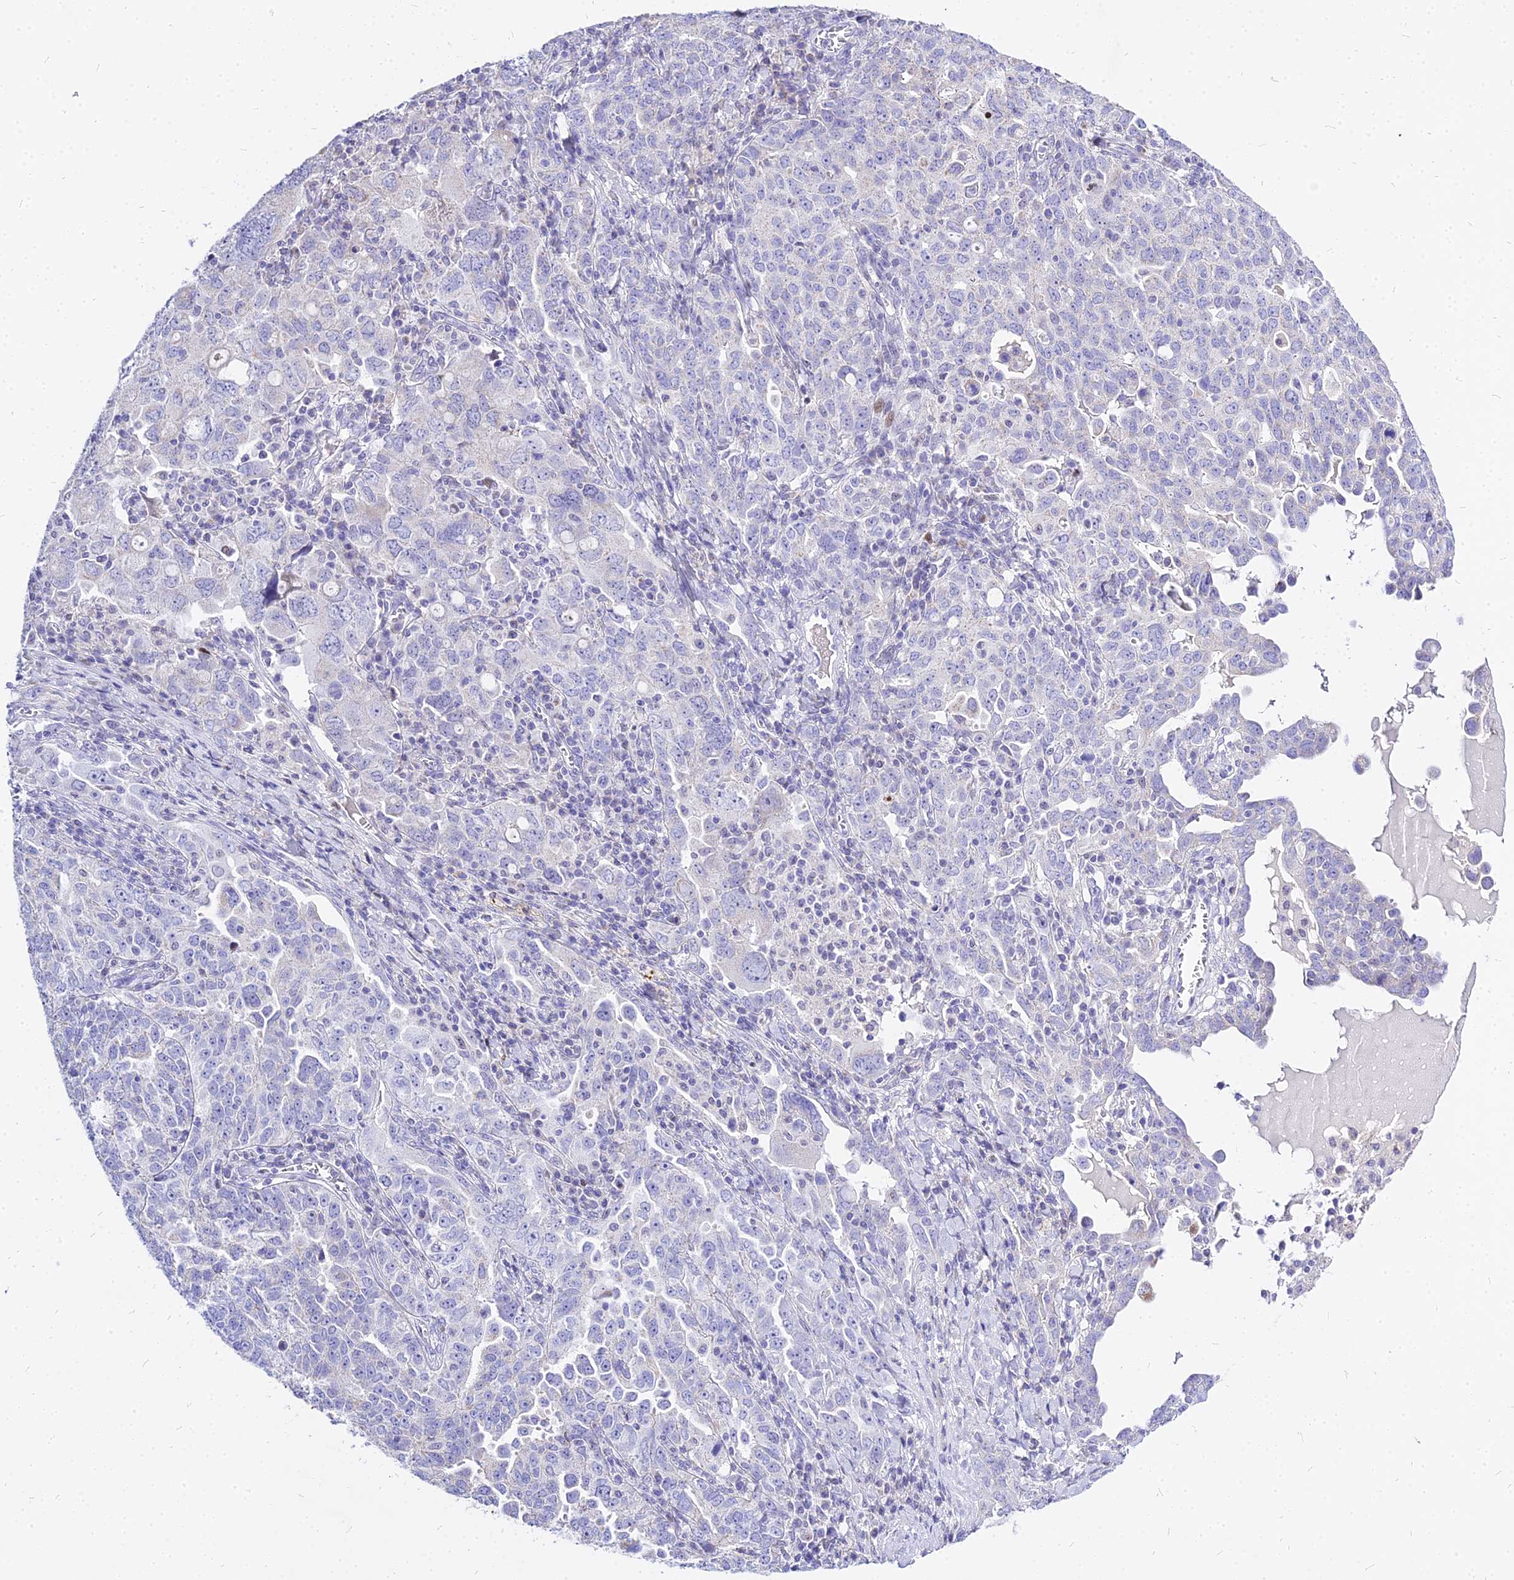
{"staining": {"intensity": "negative", "quantity": "none", "location": "none"}, "tissue": "ovarian cancer", "cell_type": "Tumor cells", "image_type": "cancer", "snomed": [{"axis": "morphology", "description": "Carcinoma, endometroid"}, {"axis": "topography", "description": "Ovary"}], "caption": "Tumor cells are negative for protein expression in human ovarian cancer.", "gene": "CARD18", "patient": {"sex": "female", "age": 62}}